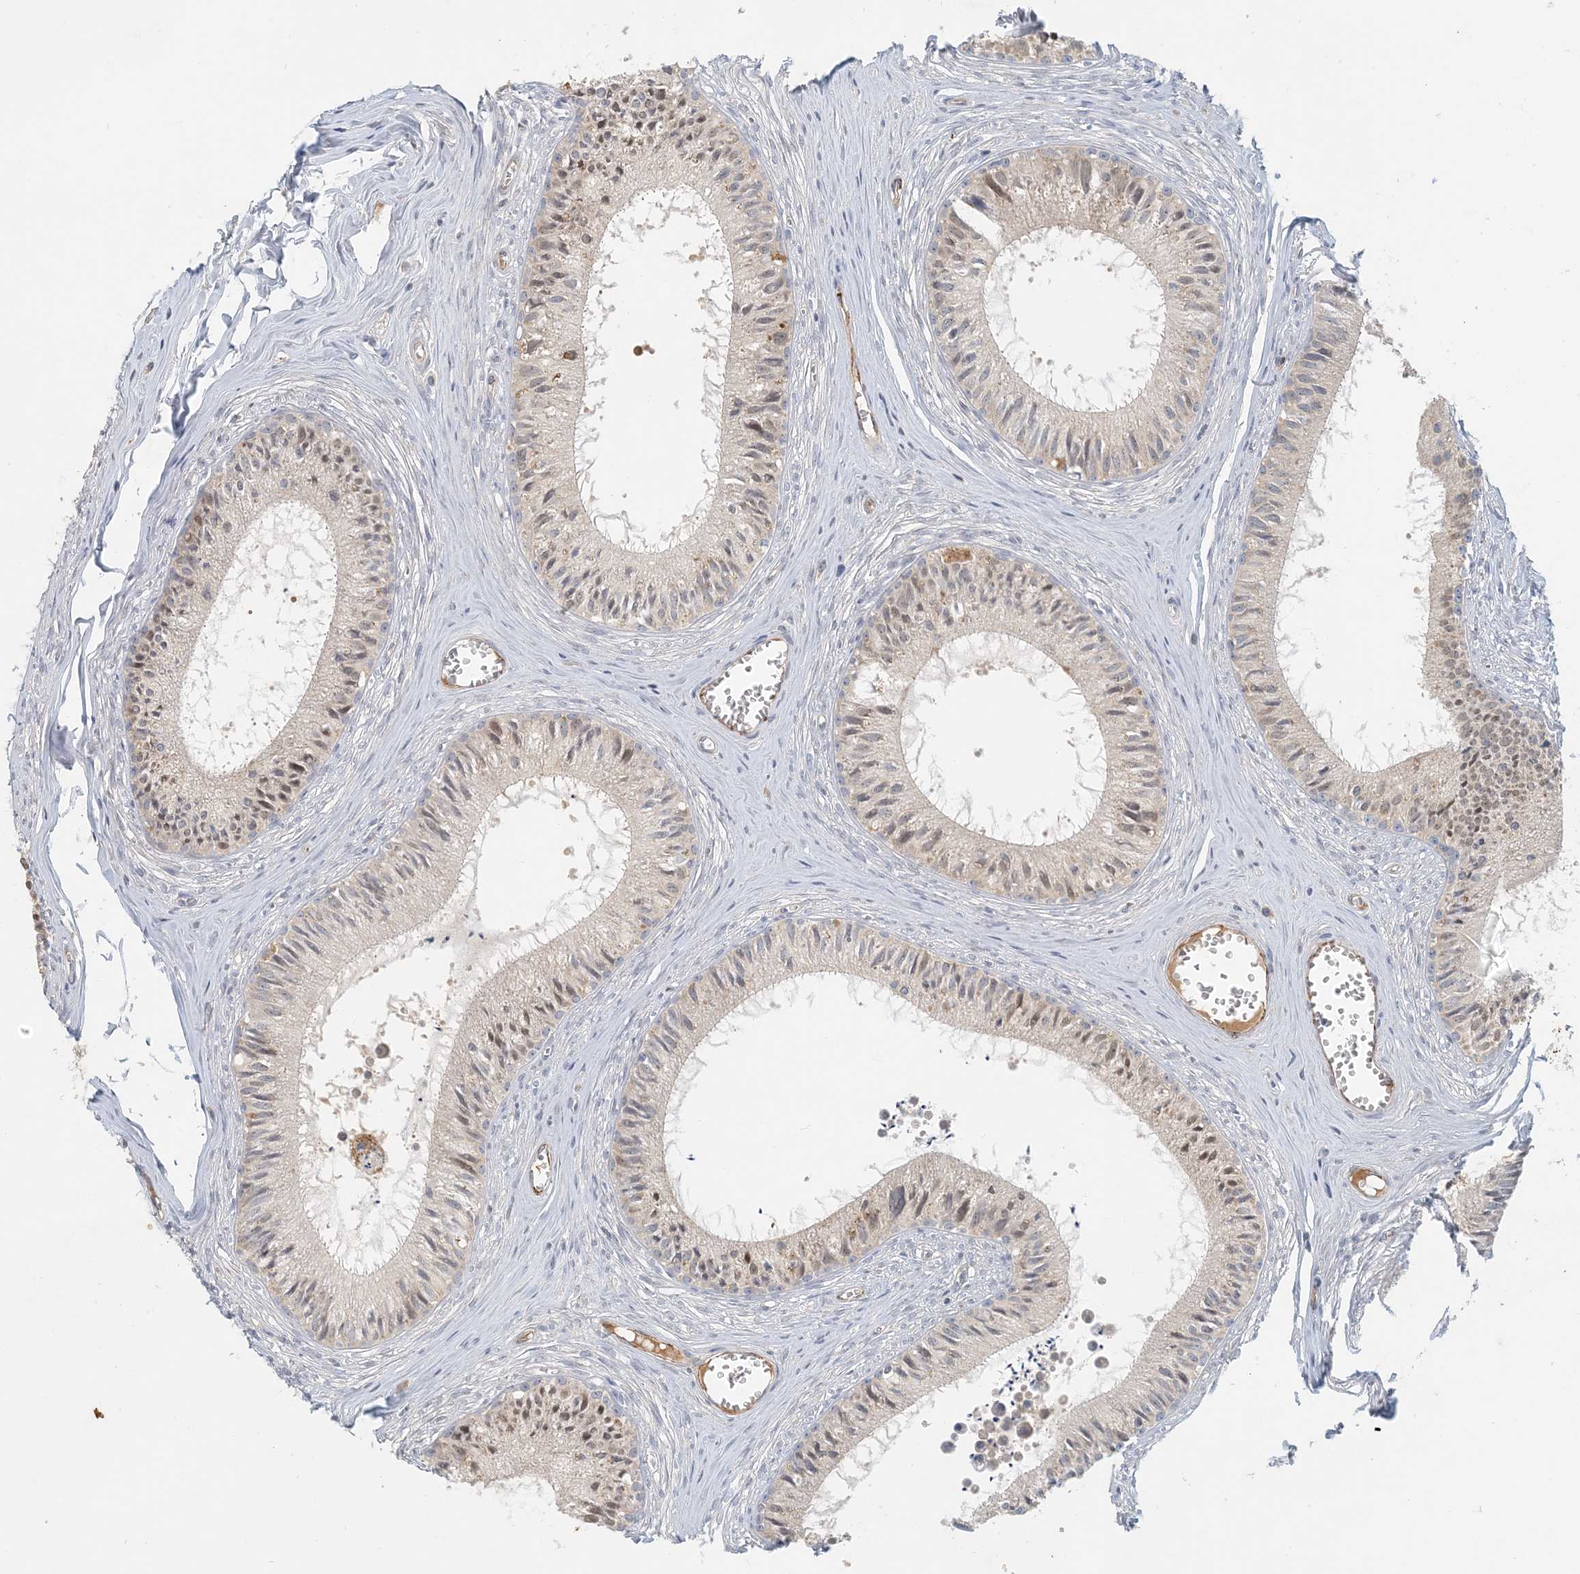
{"staining": {"intensity": "moderate", "quantity": "25%-75%", "location": "cytoplasmic/membranous,nuclear"}, "tissue": "epididymis", "cell_type": "Glandular cells", "image_type": "normal", "snomed": [{"axis": "morphology", "description": "Normal tissue, NOS"}, {"axis": "topography", "description": "Epididymis"}], "caption": "Protein expression analysis of unremarkable epididymis demonstrates moderate cytoplasmic/membranous,nuclear expression in approximately 25%-75% of glandular cells.", "gene": "ZBTB3", "patient": {"sex": "male", "age": 36}}